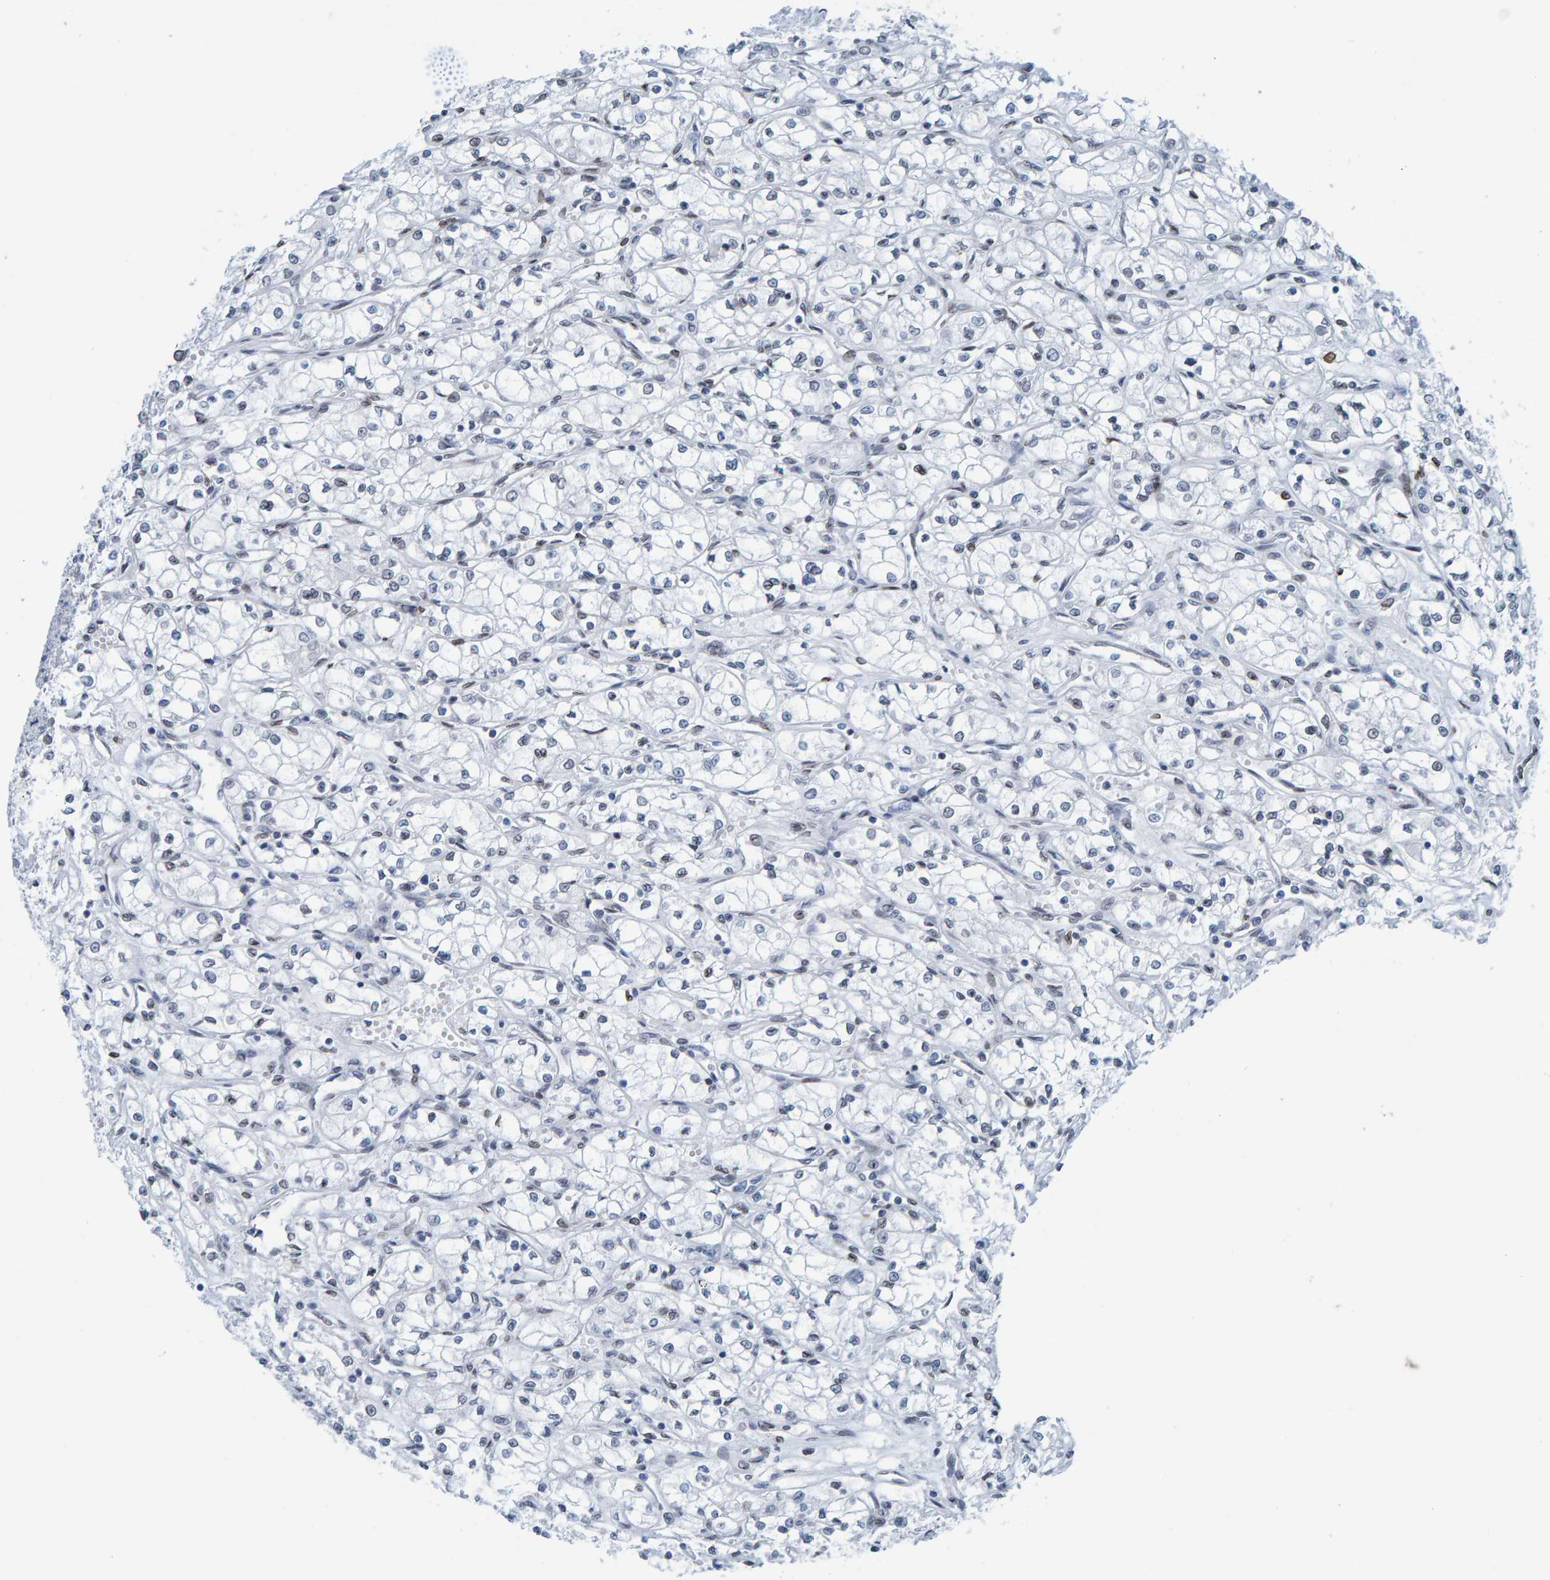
{"staining": {"intensity": "negative", "quantity": "none", "location": "none"}, "tissue": "renal cancer", "cell_type": "Tumor cells", "image_type": "cancer", "snomed": [{"axis": "morphology", "description": "Normal tissue, NOS"}, {"axis": "morphology", "description": "Adenocarcinoma, NOS"}, {"axis": "topography", "description": "Kidney"}], "caption": "Photomicrograph shows no protein staining in tumor cells of renal cancer (adenocarcinoma) tissue.", "gene": "LMNB2", "patient": {"sex": "male", "age": 59}}